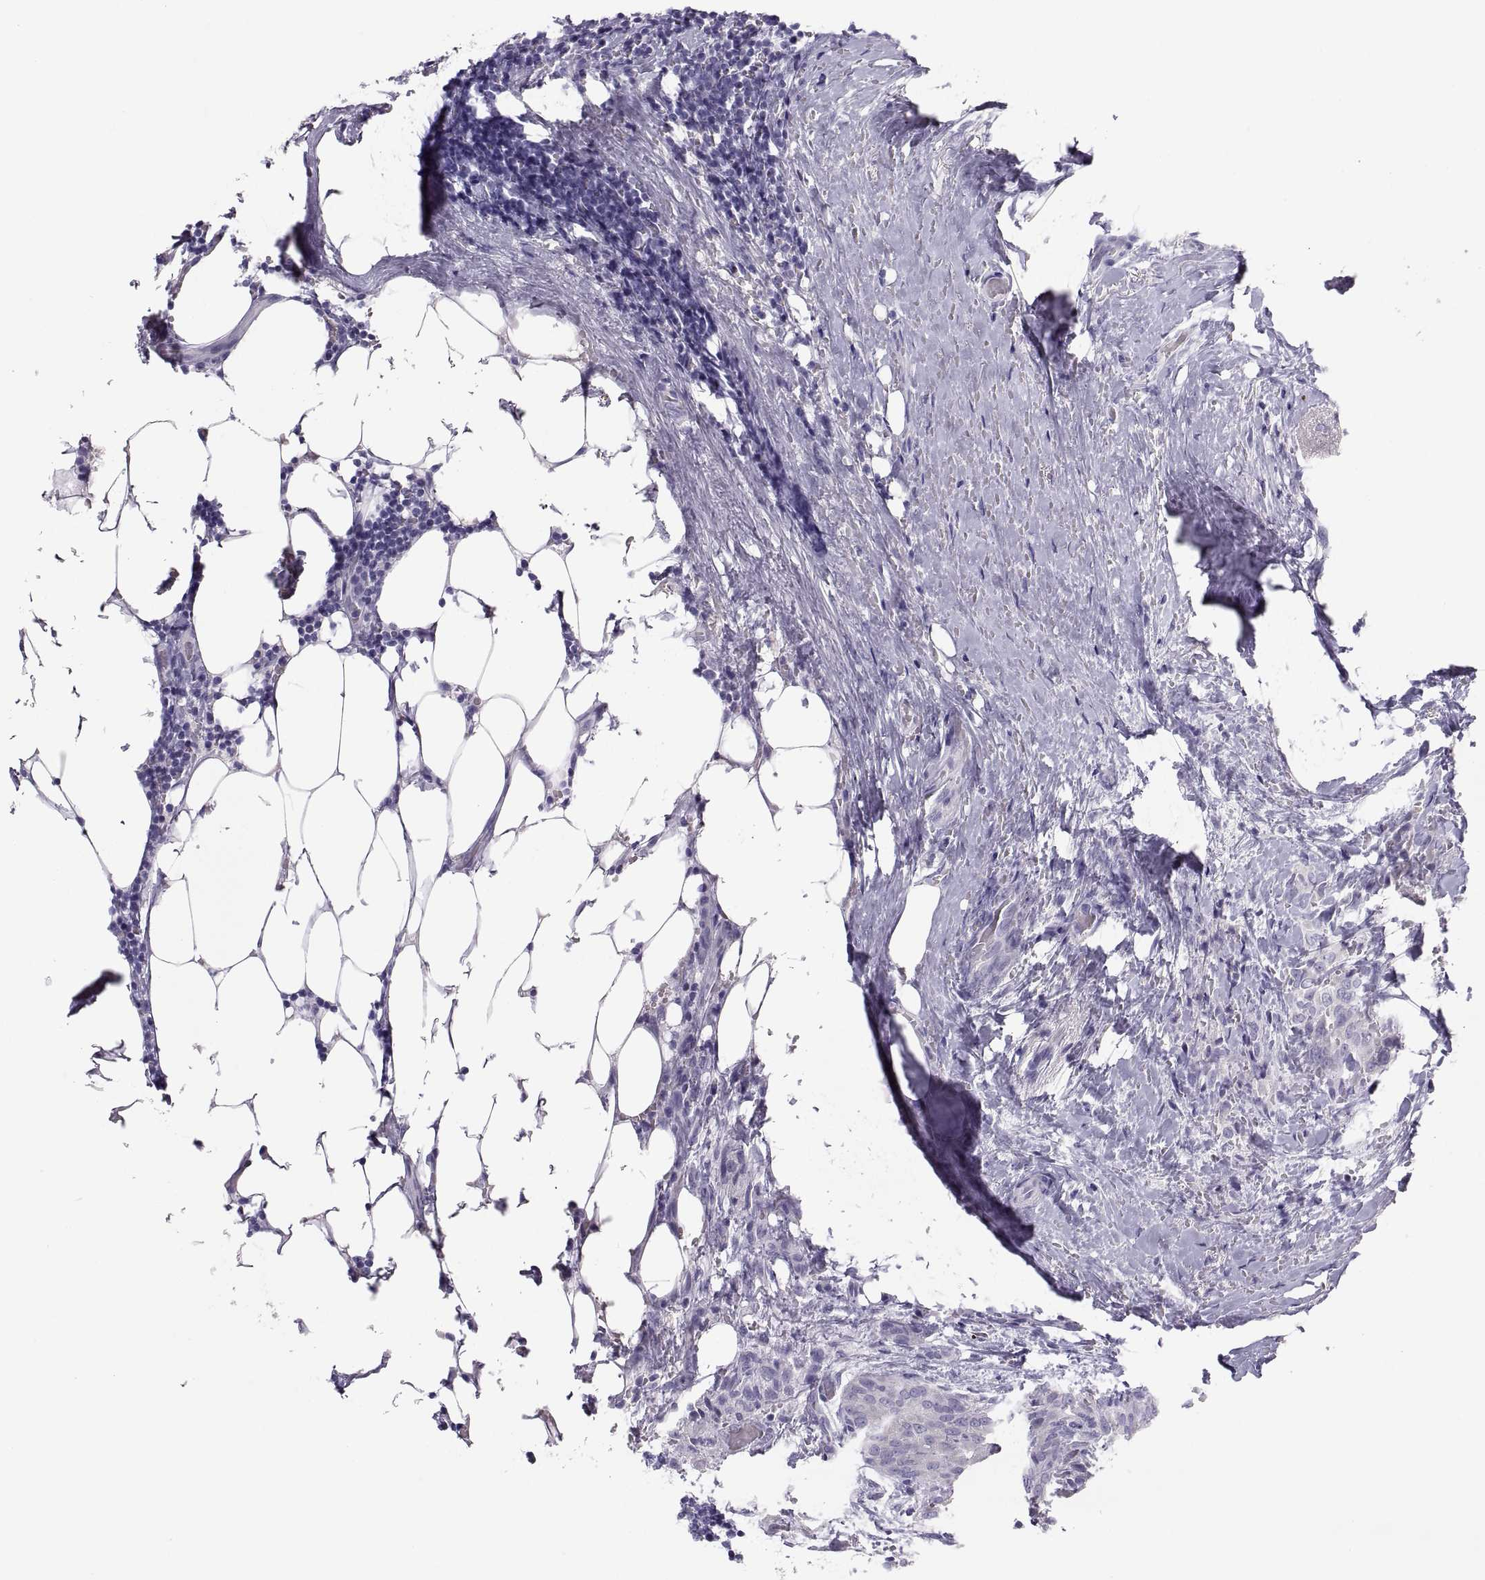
{"staining": {"intensity": "negative", "quantity": "none", "location": "none"}, "tissue": "thyroid cancer", "cell_type": "Tumor cells", "image_type": "cancer", "snomed": [{"axis": "morphology", "description": "Papillary adenocarcinoma, NOS"}, {"axis": "topography", "description": "Thyroid gland"}], "caption": "Tumor cells show no significant protein positivity in thyroid cancer (papillary adenocarcinoma).", "gene": "MAGEB2", "patient": {"sex": "male", "age": 61}}